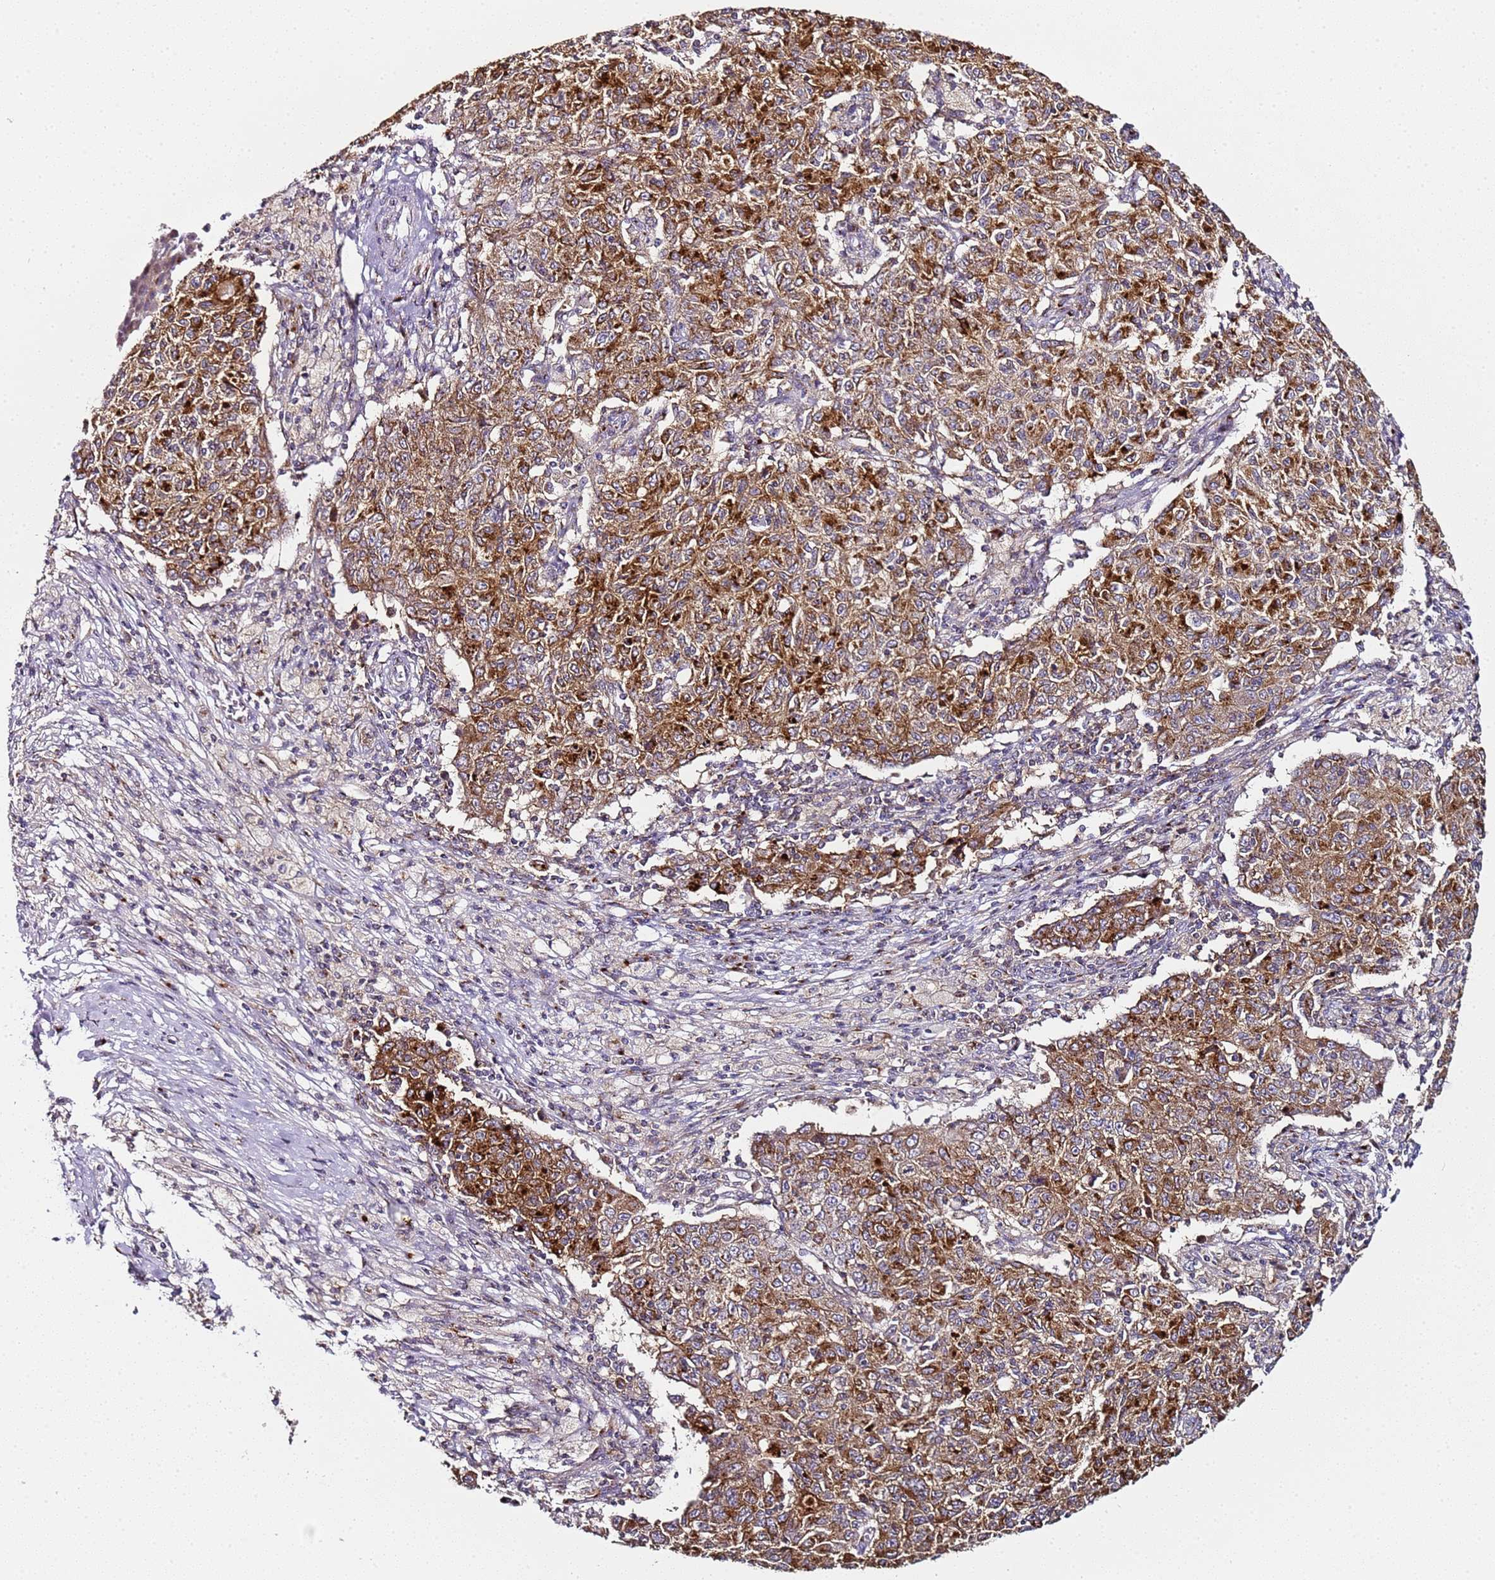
{"staining": {"intensity": "strong", "quantity": ">75%", "location": "cytoplasmic/membranous"}, "tissue": "ovarian cancer", "cell_type": "Tumor cells", "image_type": "cancer", "snomed": [{"axis": "morphology", "description": "Carcinoma, endometroid"}, {"axis": "topography", "description": "Ovary"}], "caption": "Endometroid carcinoma (ovarian) stained for a protein (brown) shows strong cytoplasmic/membranous positive staining in about >75% of tumor cells.", "gene": "MRPL49", "patient": {"sex": "female", "age": 42}}